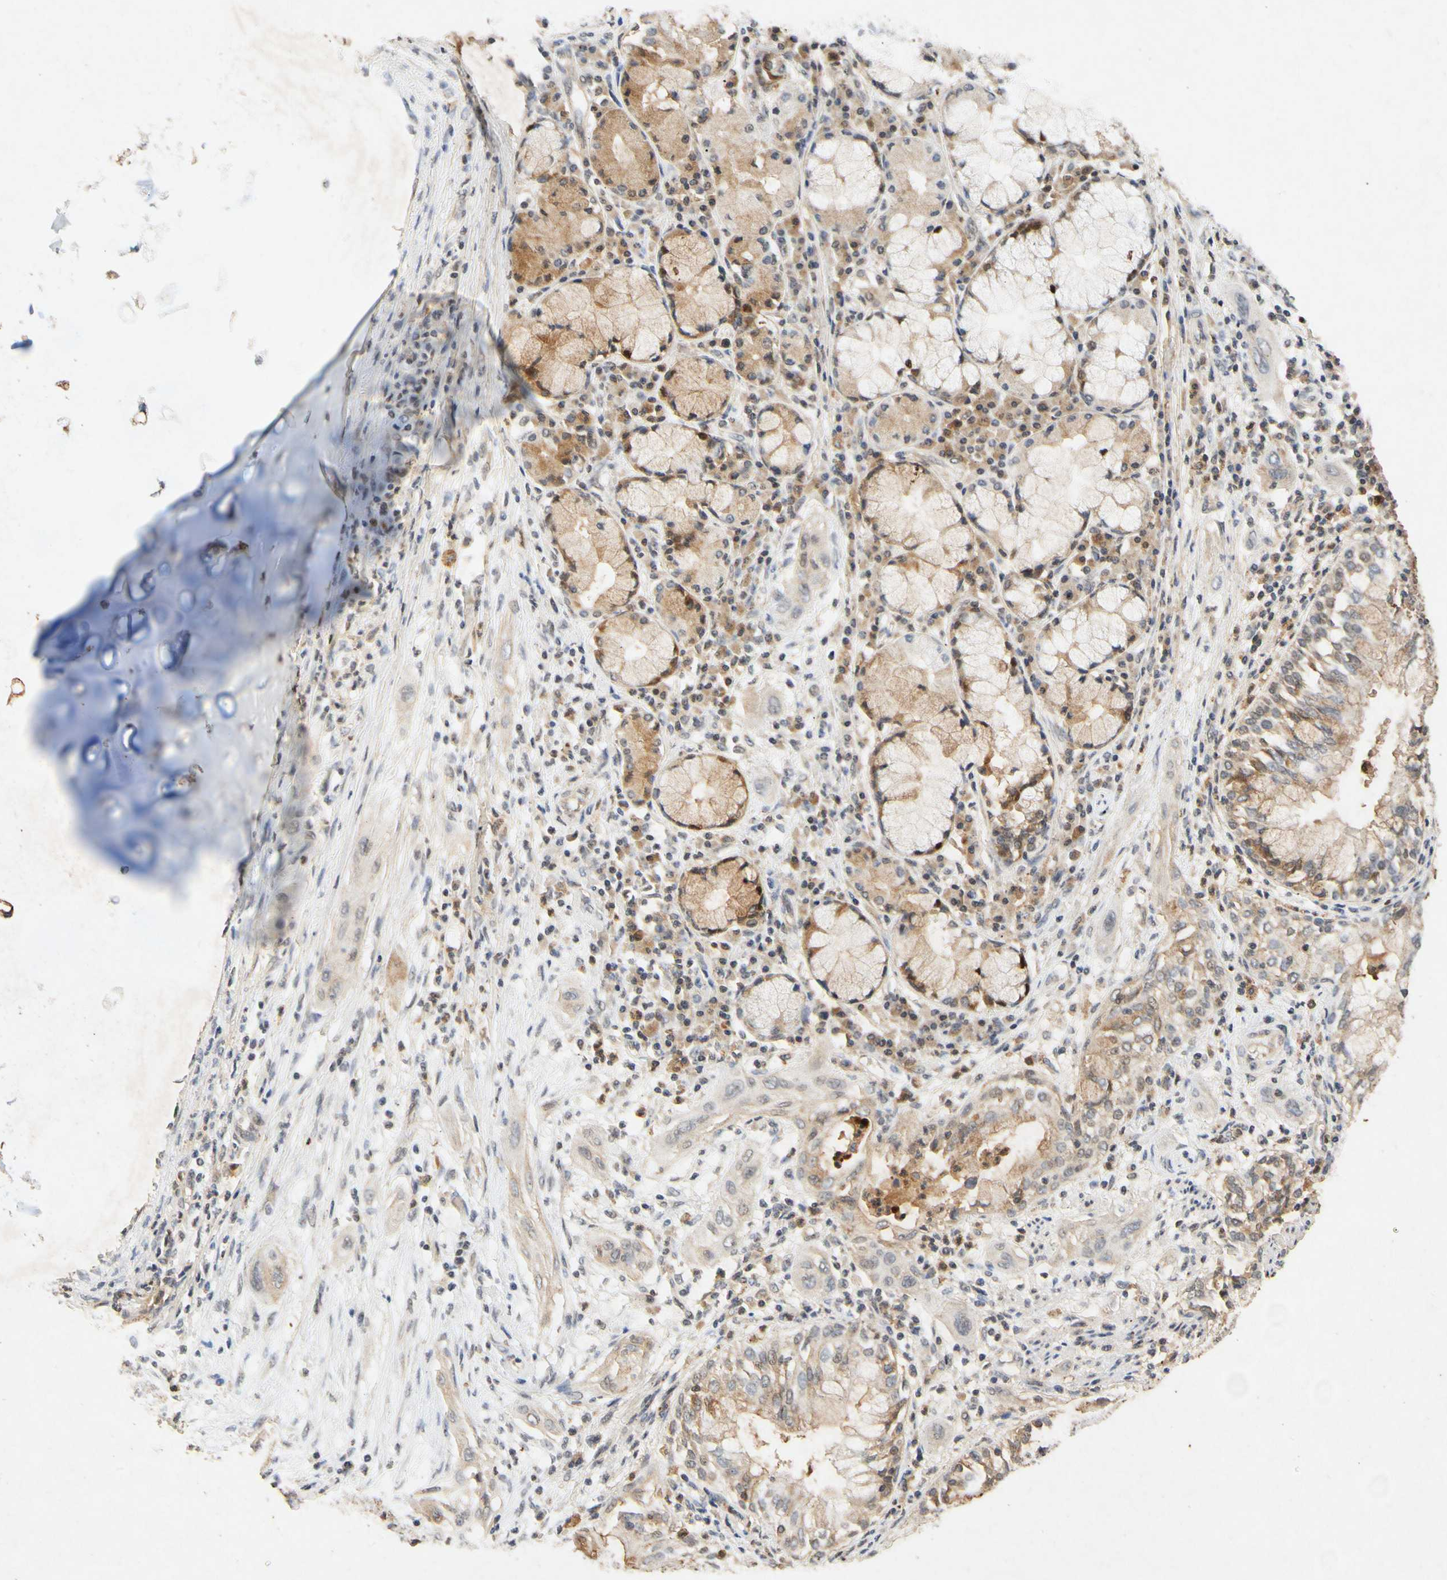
{"staining": {"intensity": "weak", "quantity": "25%-75%", "location": "cytoplasmic/membranous"}, "tissue": "lung cancer", "cell_type": "Tumor cells", "image_type": "cancer", "snomed": [{"axis": "morphology", "description": "Squamous cell carcinoma, NOS"}, {"axis": "topography", "description": "Lung"}], "caption": "Tumor cells show low levels of weak cytoplasmic/membranous expression in about 25%-75% of cells in human lung cancer (squamous cell carcinoma).", "gene": "CP", "patient": {"sex": "female", "age": 47}}